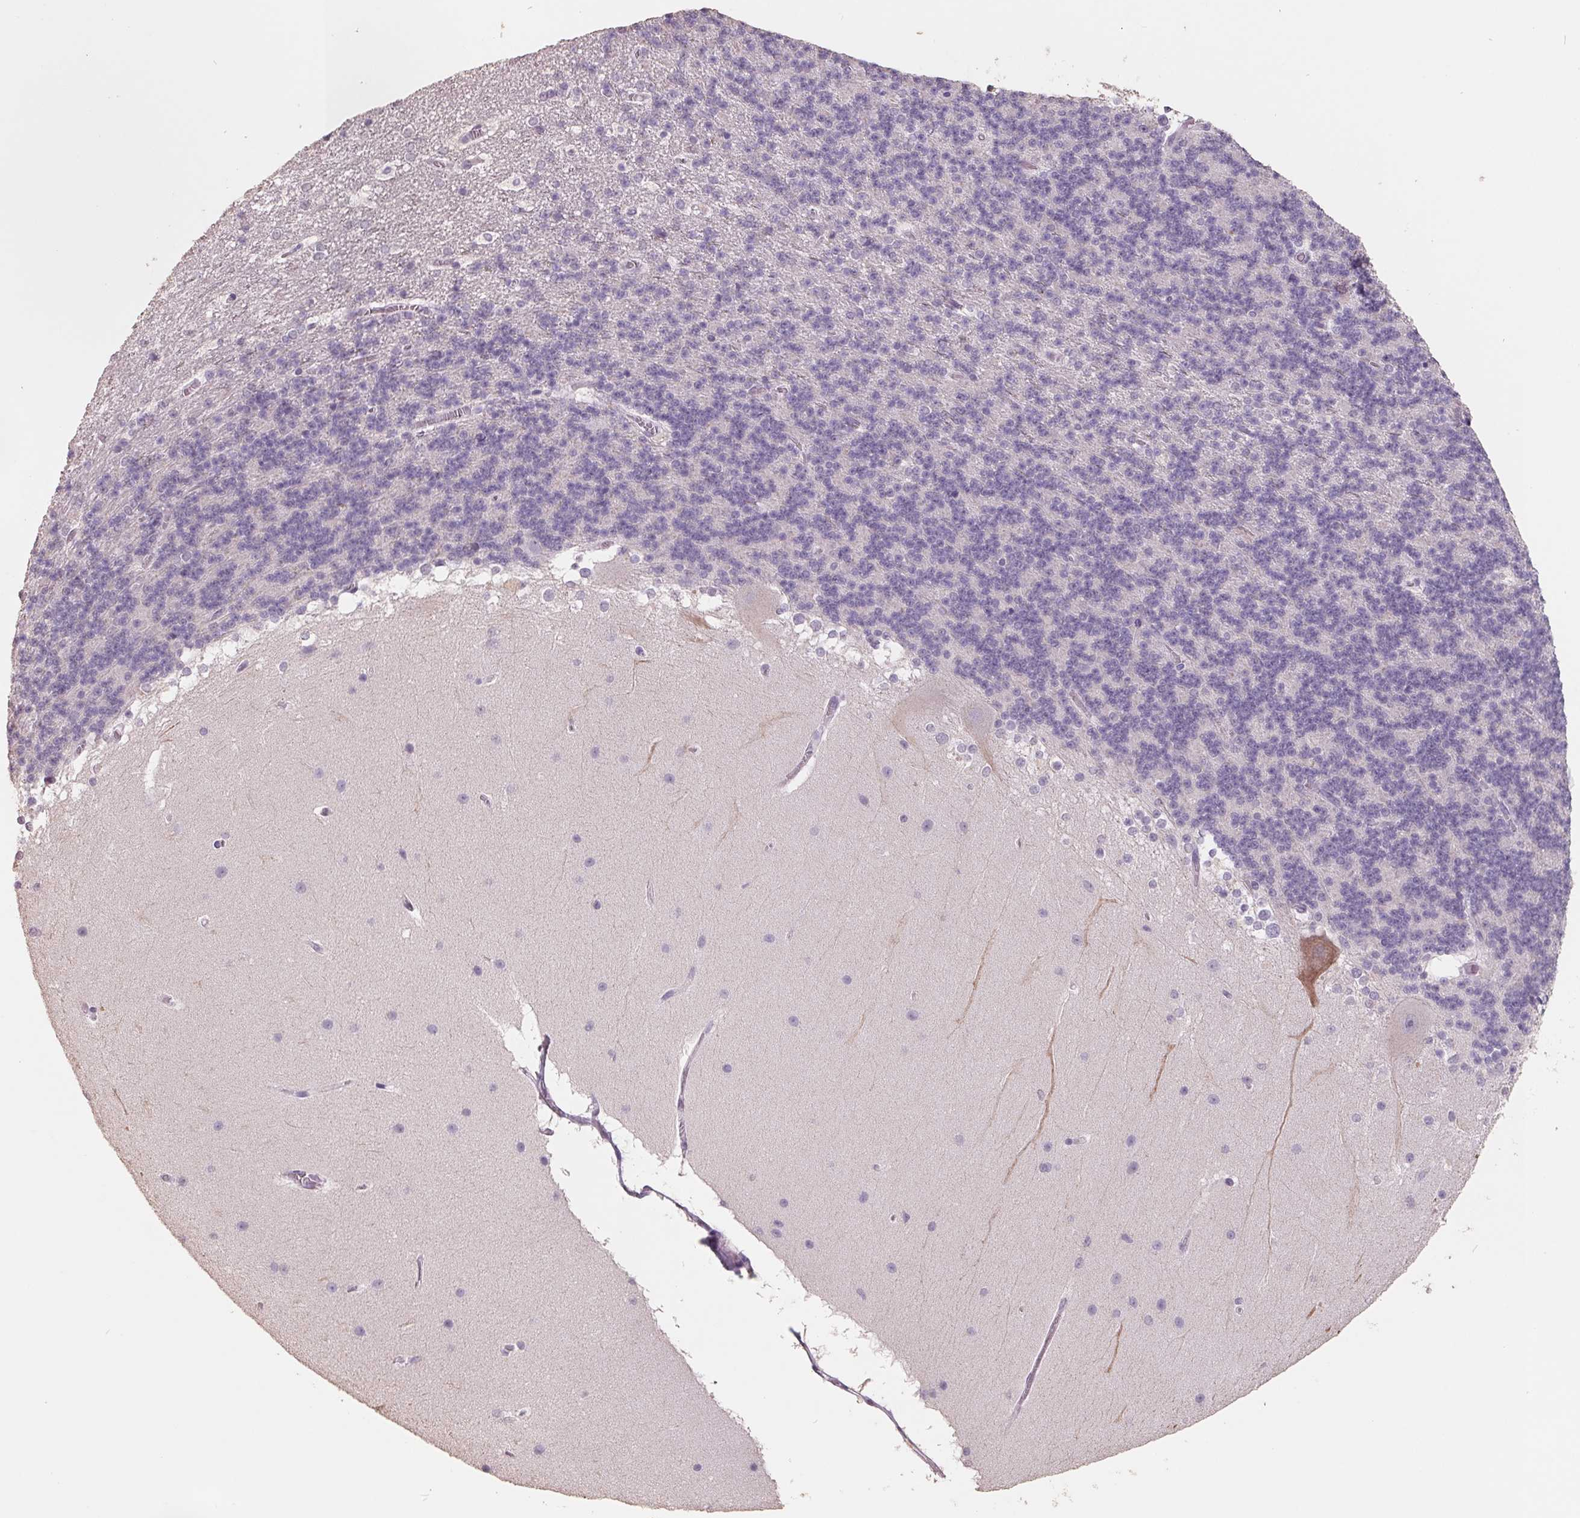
{"staining": {"intensity": "negative", "quantity": "none", "location": "none"}, "tissue": "cerebellum", "cell_type": "Cells in granular layer", "image_type": "normal", "snomed": [{"axis": "morphology", "description": "Normal tissue, NOS"}, {"axis": "topography", "description": "Cerebellum"}], "caption": "IHC histopathology image of normal cerebellum: human cerebellum stained with DAB demonstrates no significant protein staining in cells in granular layer.", "gene": "FTCD", "patient": {"sex": "female", "age": 19}}